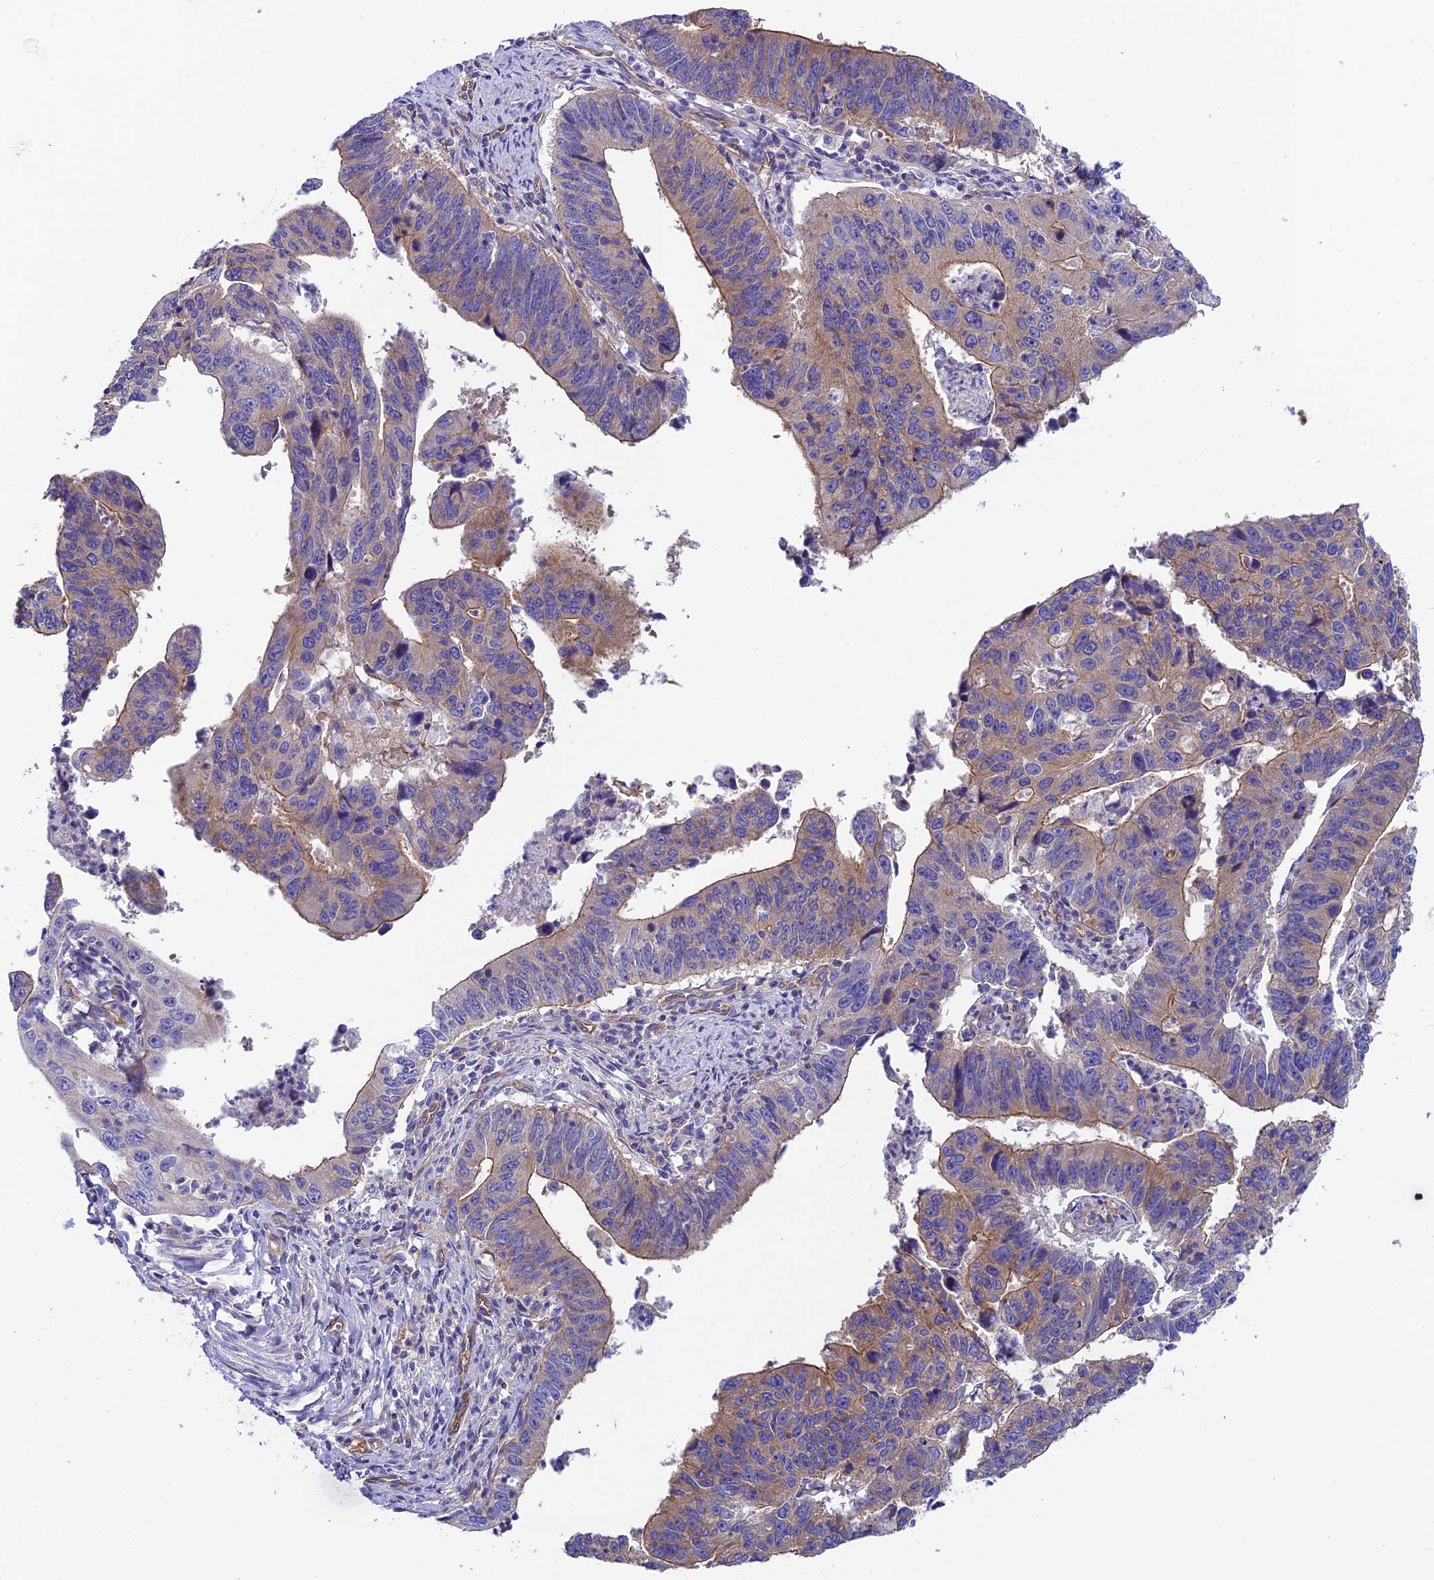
{"staining": {"intensity": "moderate", "quantity": "25%-75%", "location": "cytoplasmic/membranous"}, "tissue": "stomach cancer", "cell_type": "Tumor cells", "image_type": "cancer", "snomed": [{"axis": "morphology", "description": "Adenocarcinoma, NOS"}, {"axis": "topography", "description": "Stomach"}], "caption": "Immunohistochemistry of human stomach cancer (adenocarcinoma) exhibits medium levels of moderate cytoplasmic/membranous positivity in about 25%-75% of tumor cells.", "gene": "PPFIA3", "patient": {"sex": "male", "age": 59}}